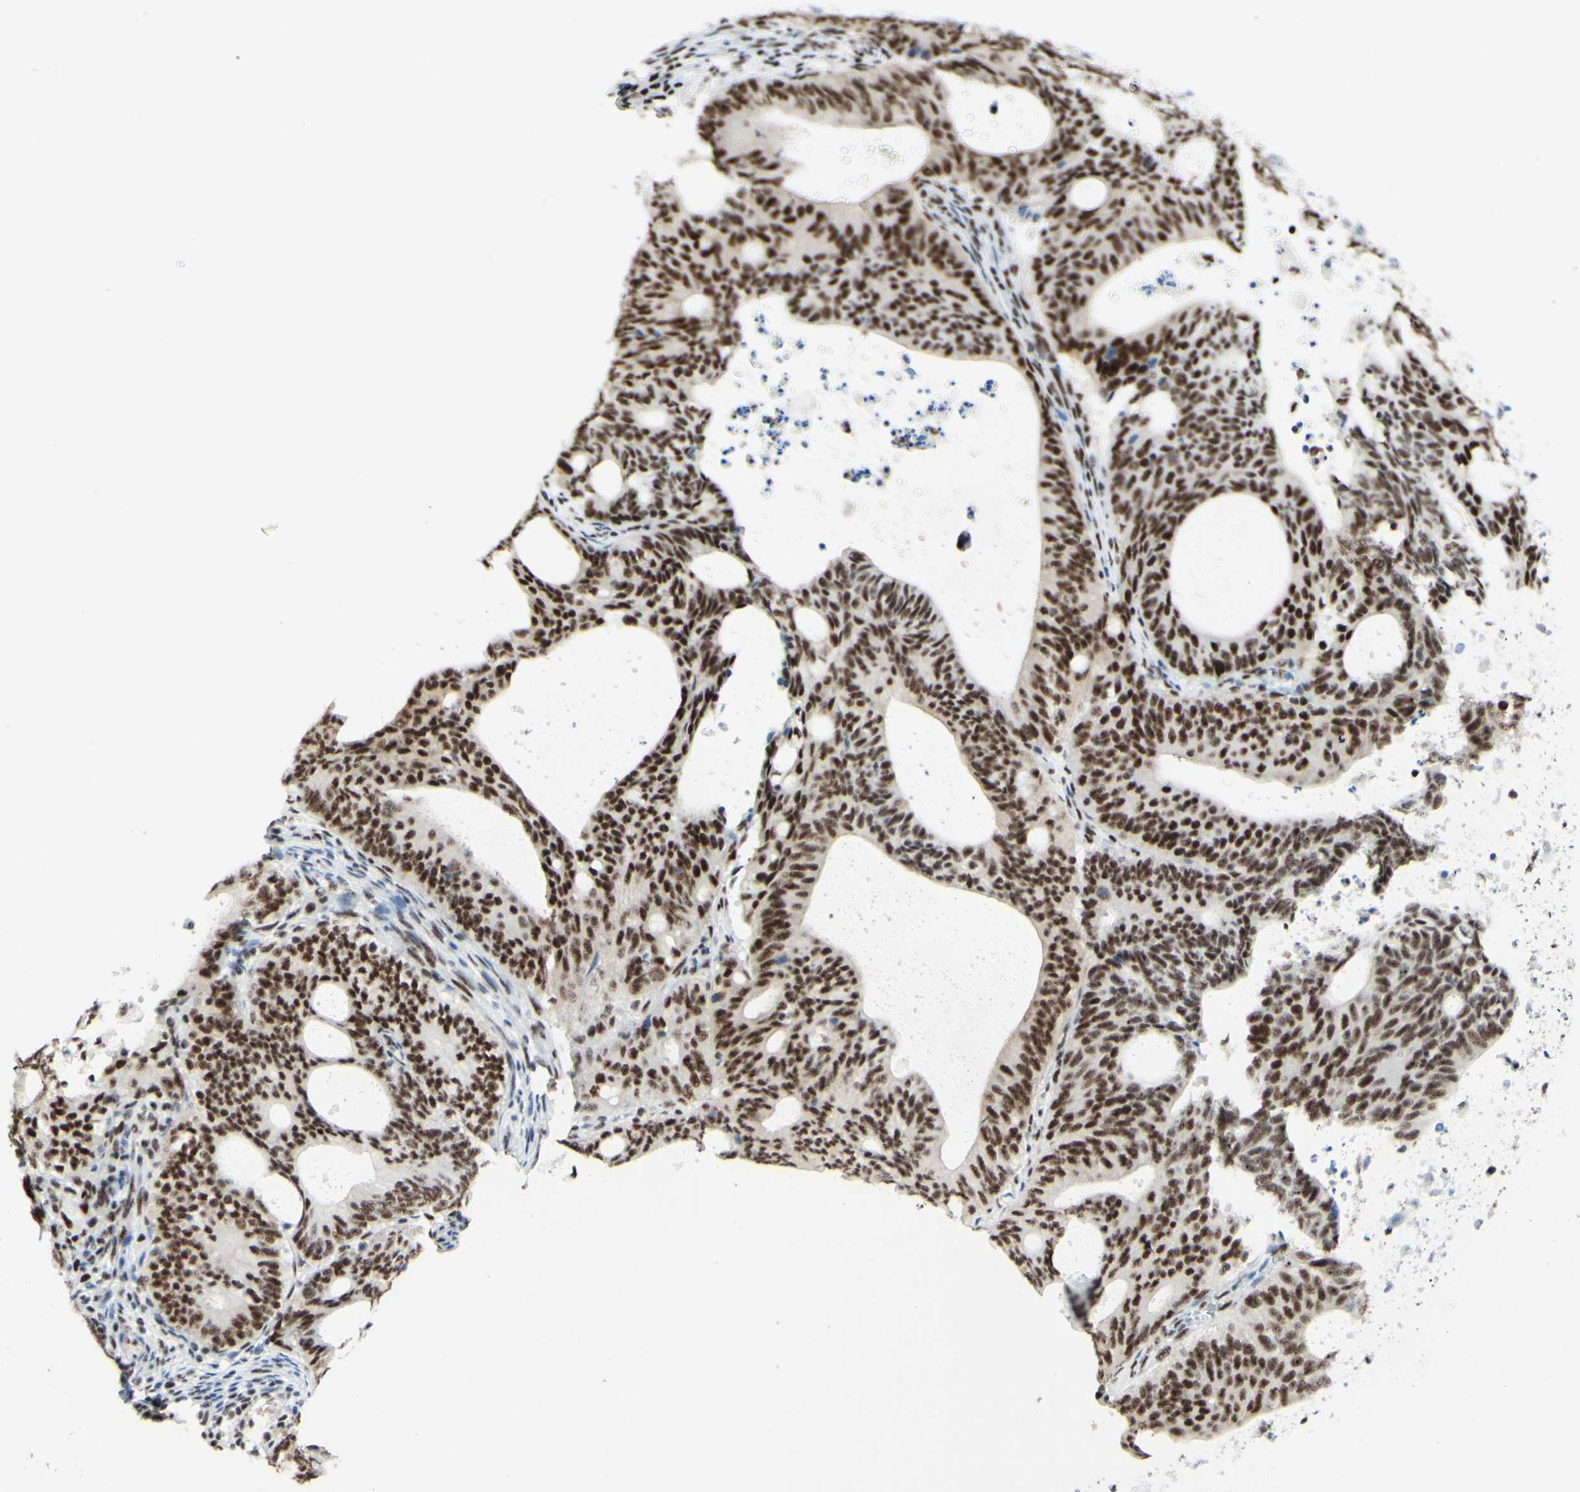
{"staining": {"intensity": "strong", "quantity": "25%-75%", "location": "nuclear"}, "tissue": "endometrial cancer", "cell_type": "Tumor cells", "image_type": "cancer", "snomed": [{"axis": "morphology", "description": "Adenocarcinoma, NOS"}, {"axis": "topography", "description": "Uterus"}], "caption": "Immunohistochemistry histopathology image of neoplastic tissue: human adenocarcinoma (endometrial) stained using immunohistochemistry (IHC) shows high levels of strong protein expression localized specifically in the nuclear of tumor cells, appearing as a nuclear brown color.", "gene": "WTAP", "patient": {"sex": "female", "age": 83}}